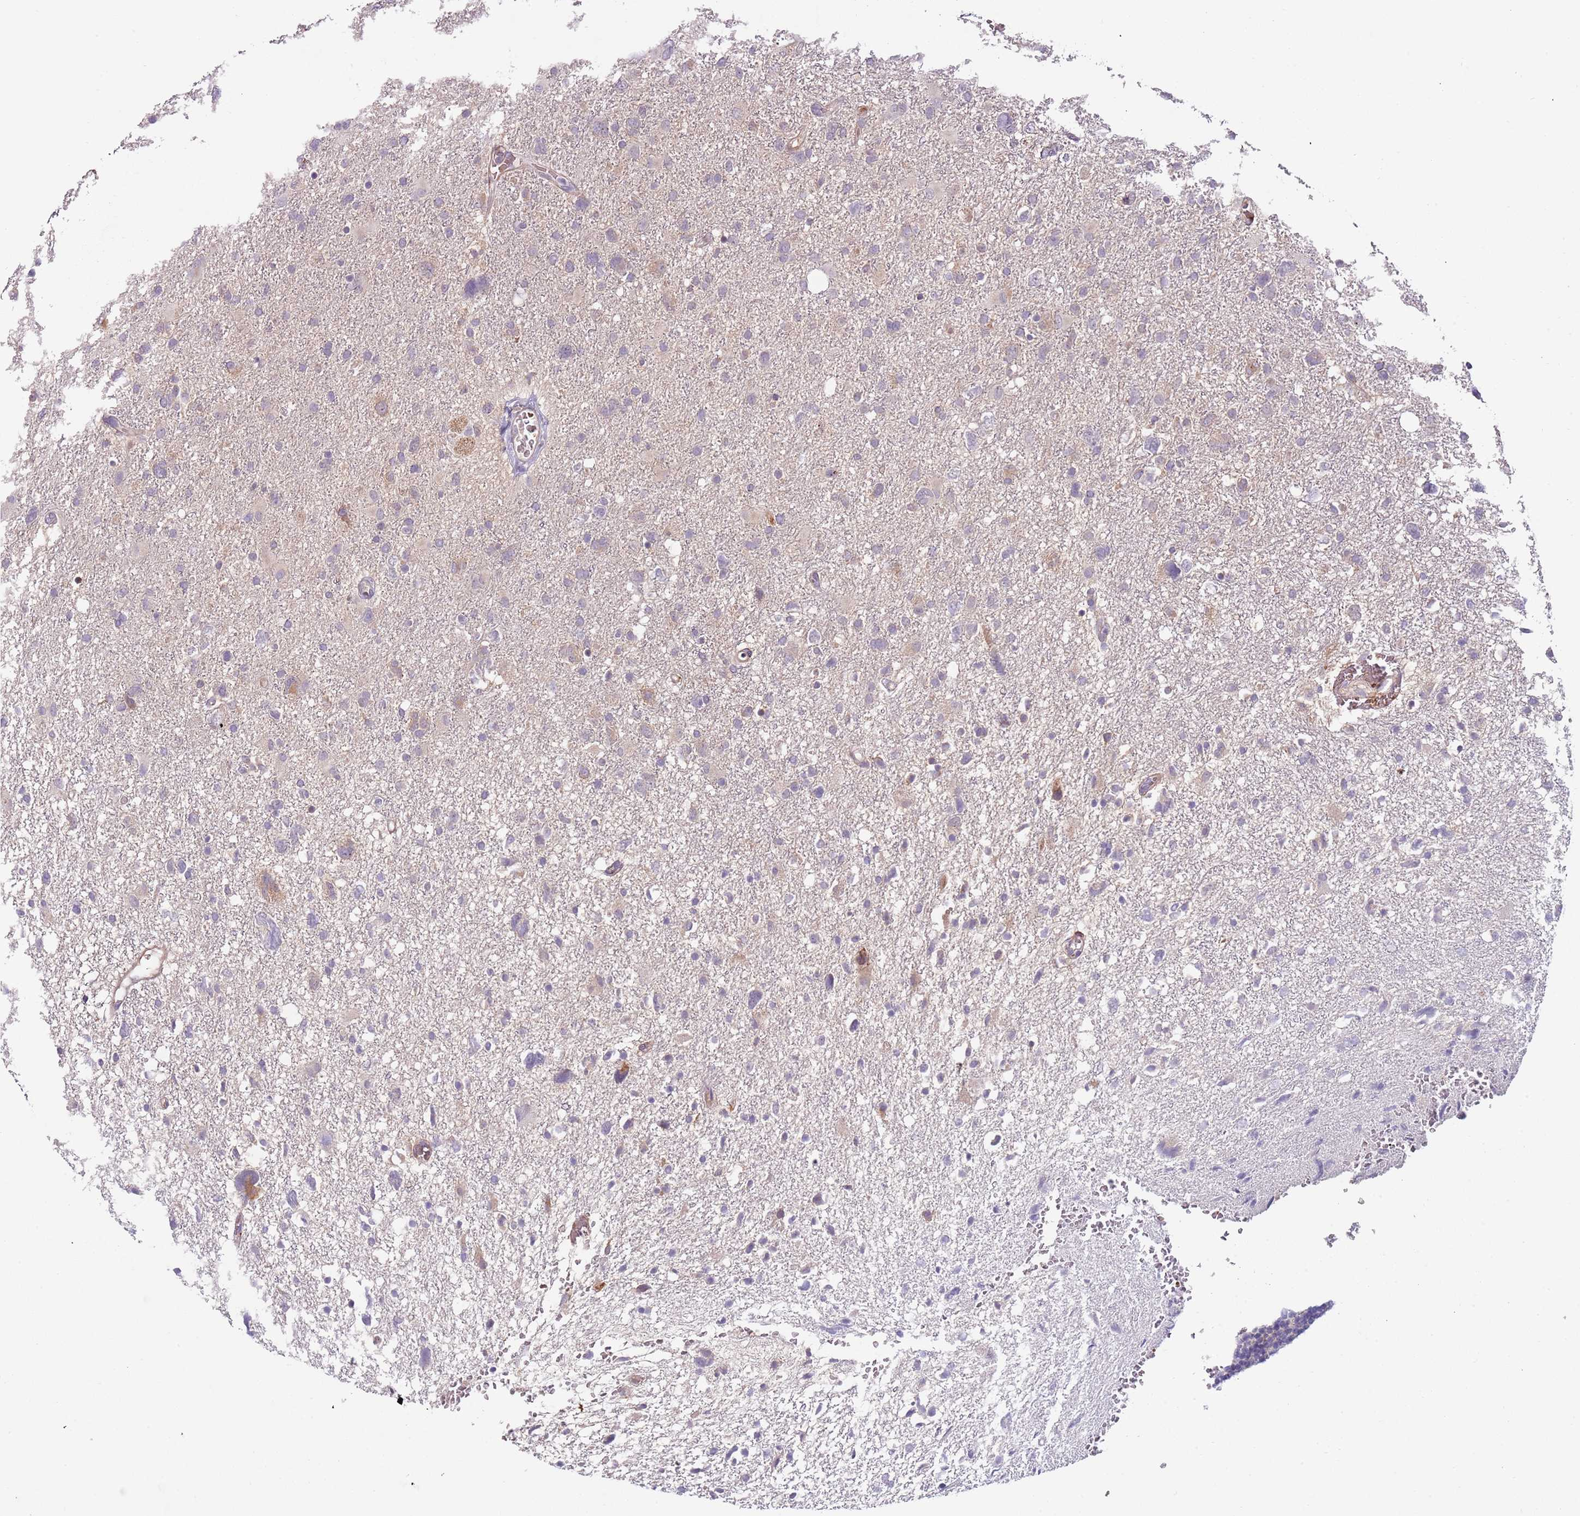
{"staining": {"intensity": "negative", "quantity": "none", "location": "none"}, "tissue": "glioma", "cell_type": "Tumor cells", "image_type": "cancer", "snomed": [{"axis": "morphology", "description": "Glioma, malignant, High grade"}, {"axis": "topography", "description": "Brain"}], "caption": "High magnification brightfield microscopy of high-grade glioma (malignant) stained with DAB (3,3'-diaminobenzidine) (brown) and counterstained with hematoxylin (blue): tumor cells show no significant staining.", "gene": "VWCE", "patient": {"sex": "male", "age": 61}}